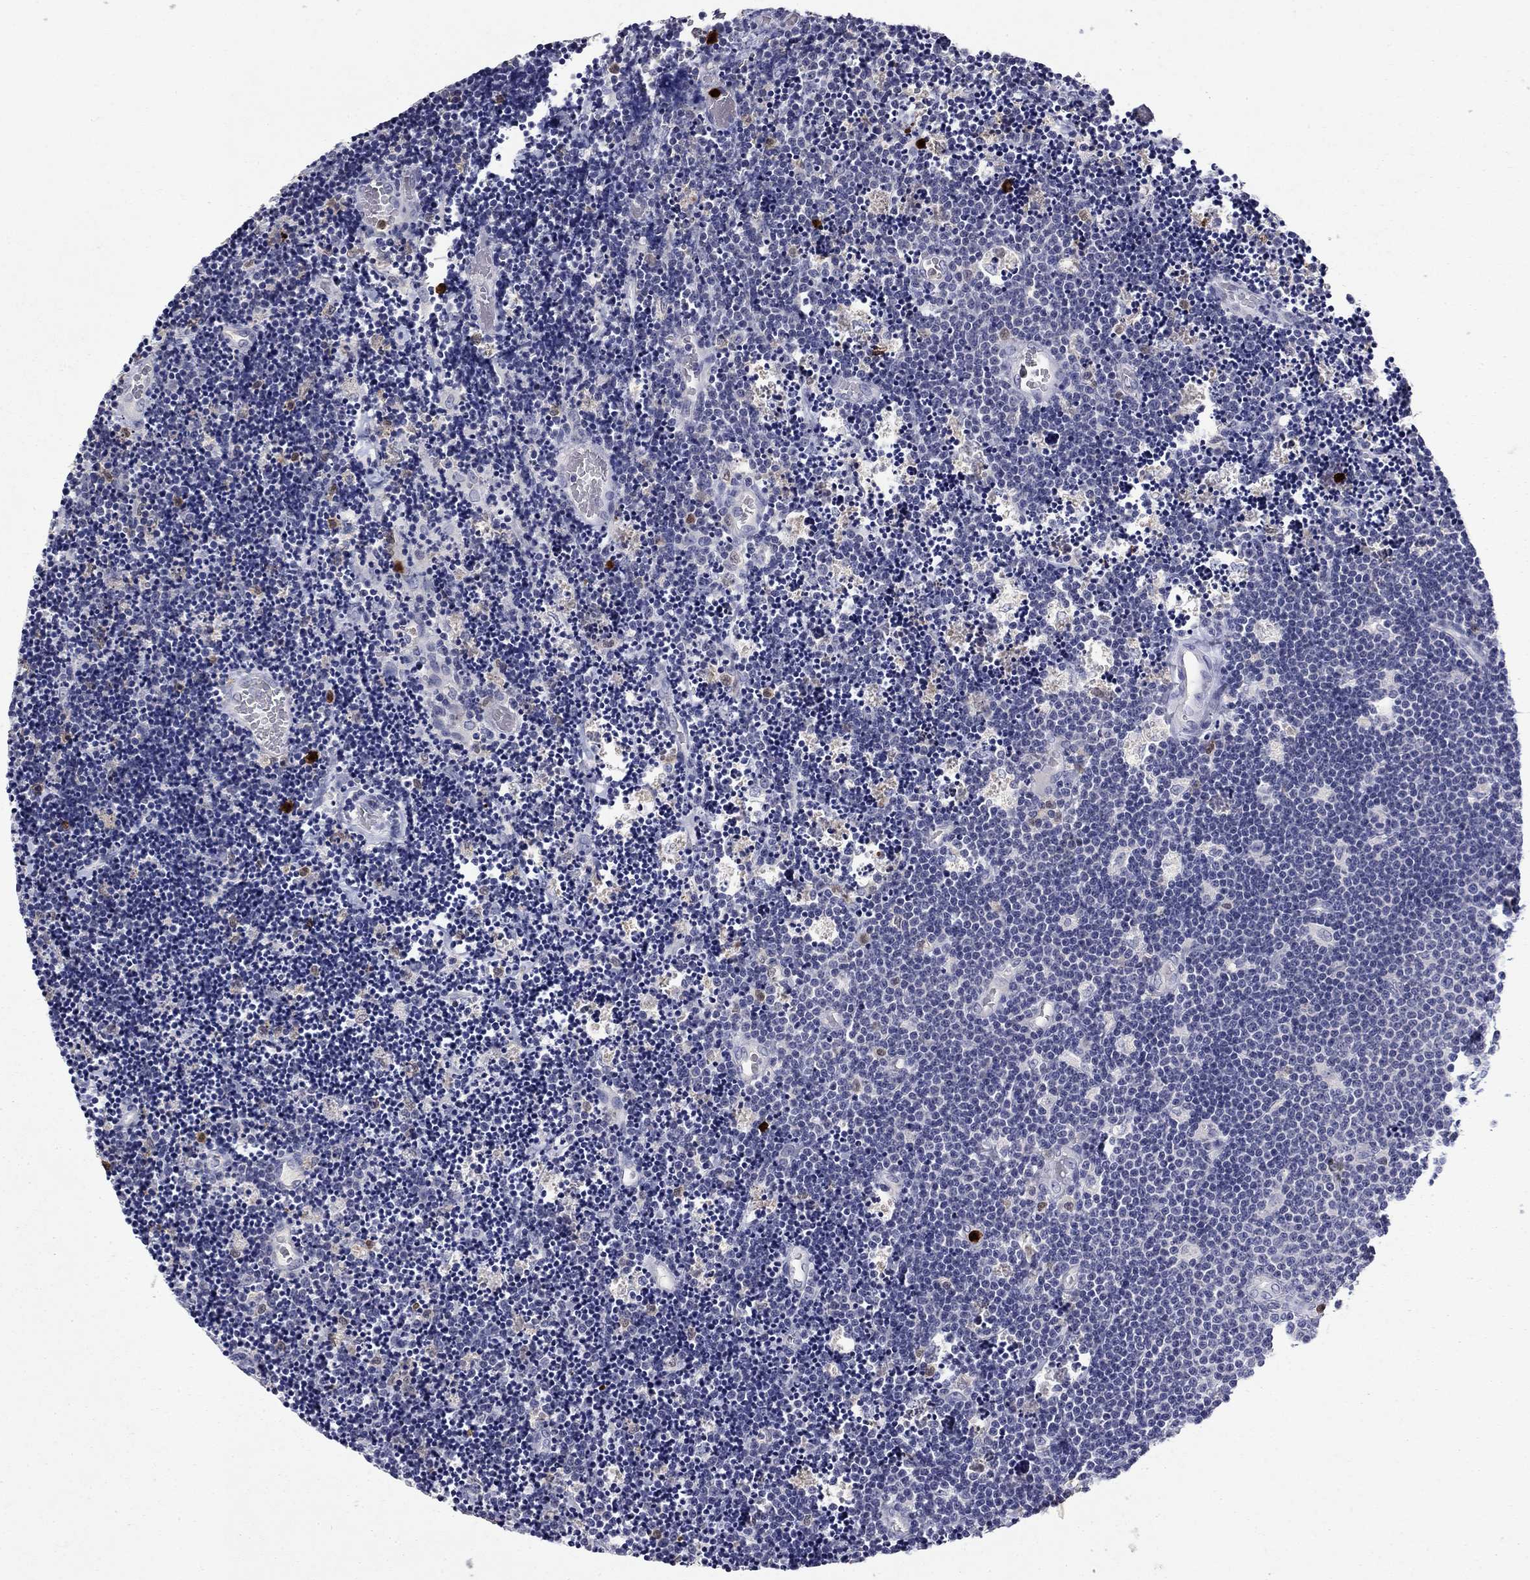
{"staining": {"intensity": "negative", "quantity": "none", "location": "none"}, "tissue": "lymphoma", "cell_type": "Tumor cells", "image_type": "cancer", "snomed": [{"axis": "morphology", "description": "Malignant lymphoma, non-Hodgkin's type, Low grade"}, {"axis": "topography", "description": "Brain"}], "caption": "High magnification brightfield microscopy of malignant lymphoma, non-Hodgkin's type (low-grade) stained with DAB (3,3'-diaminobenzidine) (brown) and counterstained with hematoxylin (blue): tumor cells show no significant expression. The staining is performed using DAB (3,3'-diaminobenzidine) brown chromogen with nuclei counter-stained in using hematoxylin.", "gene": "IRF5", "patient": {"sex": "female", "age": 66}}